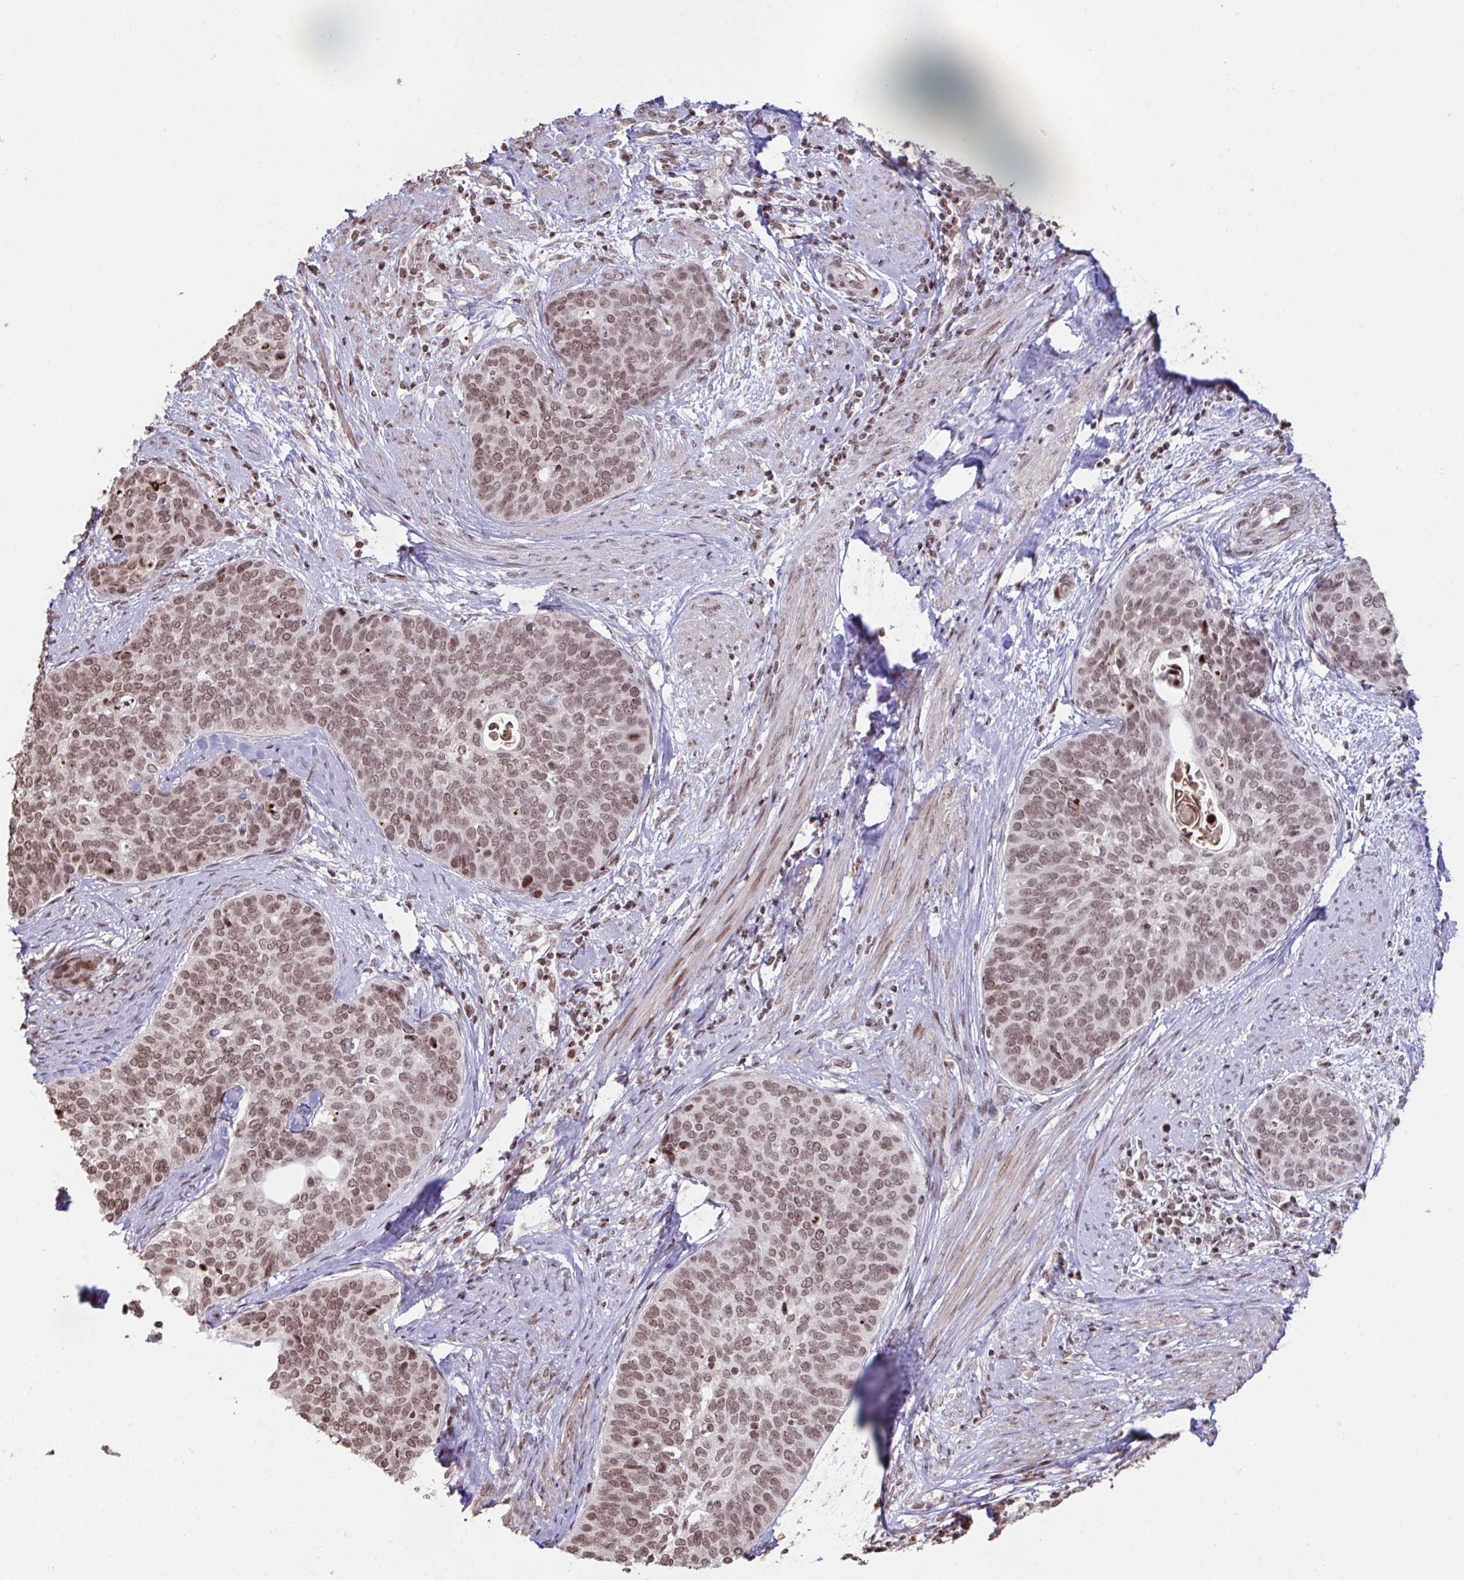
{"staining": {"intensity": "moderate", "quantity": ">75%", "location": "nuclear"}, "tissue": "cervical cancer", "cell_type": "Tumor cells", "image_type": "cancer", "snomed": [{"axis": "morphology", "description": "Squamous cell carcinoma, NOS"}, {"axis": "topography", "description": "Cervix"}], "caption": "This image shows cervical squamous cell carcinoma stained with IHC to label a protein in brown. The nuclear of tumor cells show moderate positivity for the protein. Nuclei are counter-stained blue.", "gene": "NIP7", "patient": {"sex": "female", "age": 69}}